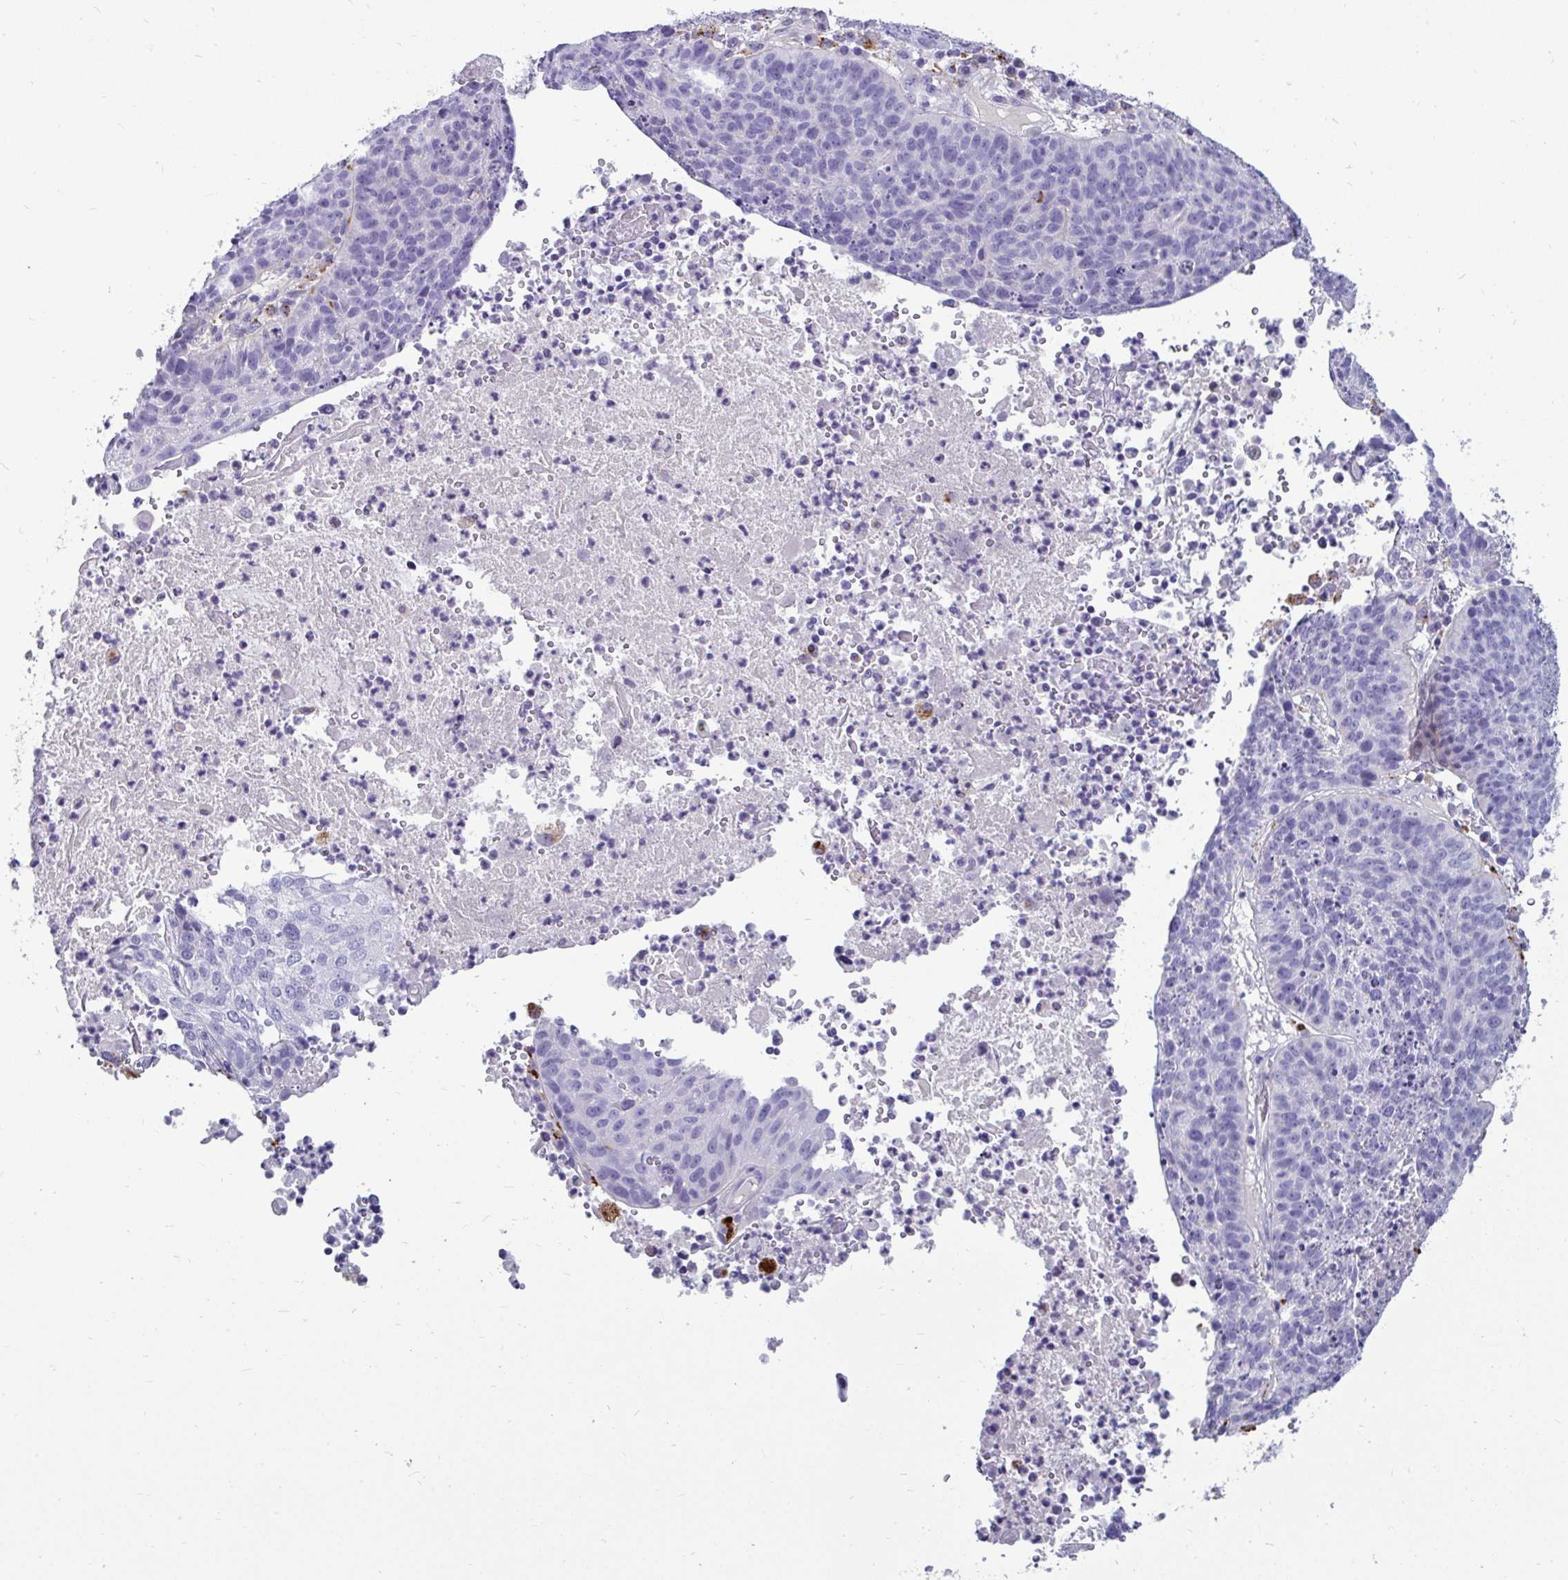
{"staining": {"intensity": "negative", "quantity": "none", "location": "none"}, "tissue": "lung cancer", "cell_type": "Tumor cells", "image_type": "cancer", "snomed": [{"axis": "morphology", "description": "Squamous cell carcinoma, NOS"}, {"axis": "topography", "description": "Lung"}], "caption": "Immunohistochemistry (IHC) micrograph of human lung cancer (squamous cell carcinoma) stained for a protein (brown), which demonstrates no staining in tumor cells.", "gene": "CTSZ", "patient": {"sex": "male", "age": 63}}